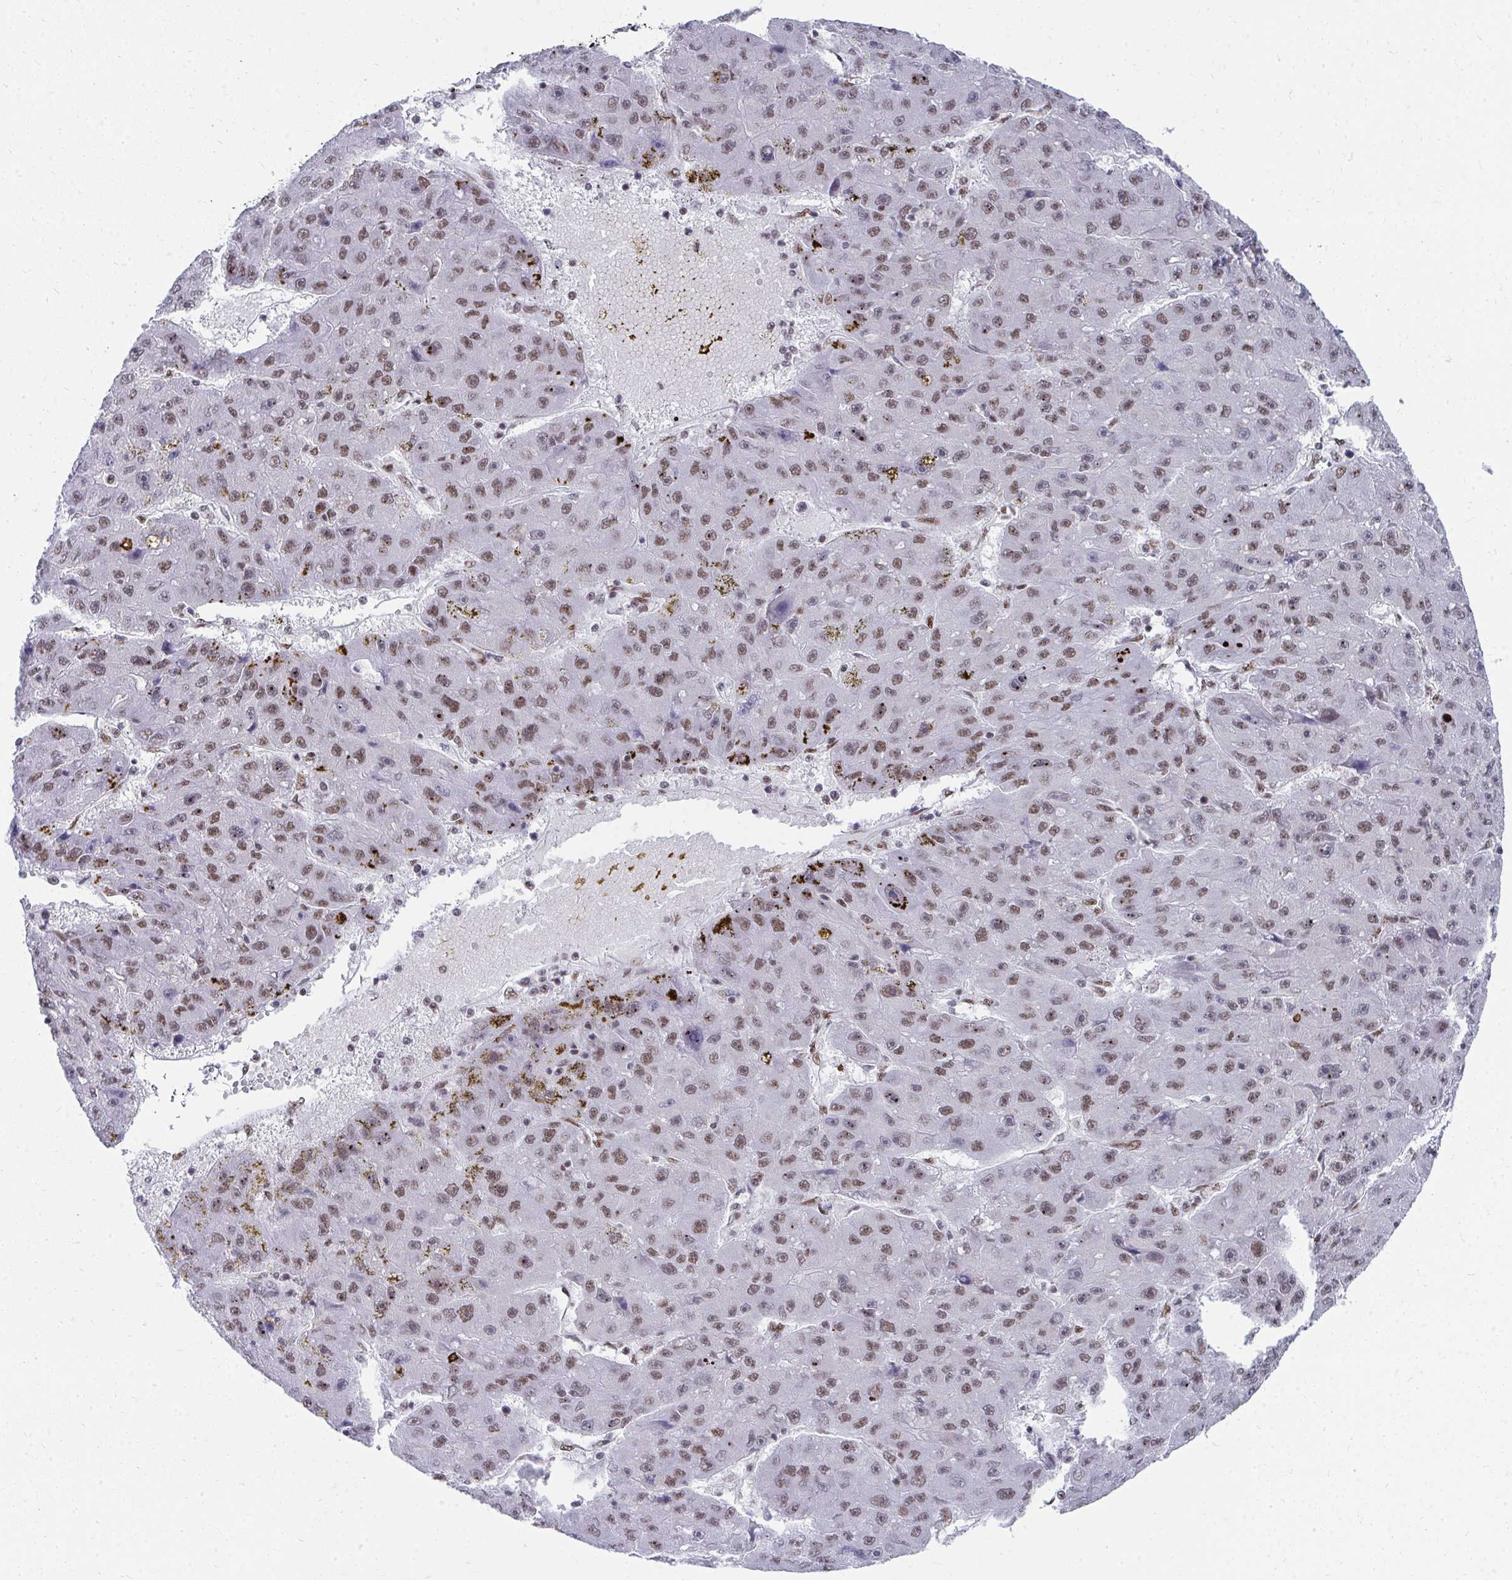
{"staining": {"intensity": "moderate", "quantity": "25%-75%", "location": "nuclear"}, "tissue": "liver cancer", "cell_type": "Tumor cells", "image_type": "cancer", "snomed": [{"axis": "morphology", "description": "Carcinoma, Hepatocellular, NOS"}, {"axis": "topography", "description": "Liver"}], "caption": "Moderate nuclear protein staining is appreciated in about 25%-75% of tumor cells in liver cancer (hepatocellular carcinoma).", "gene": "CREBBP", "patient": {"sex": "male", "age": 67}}